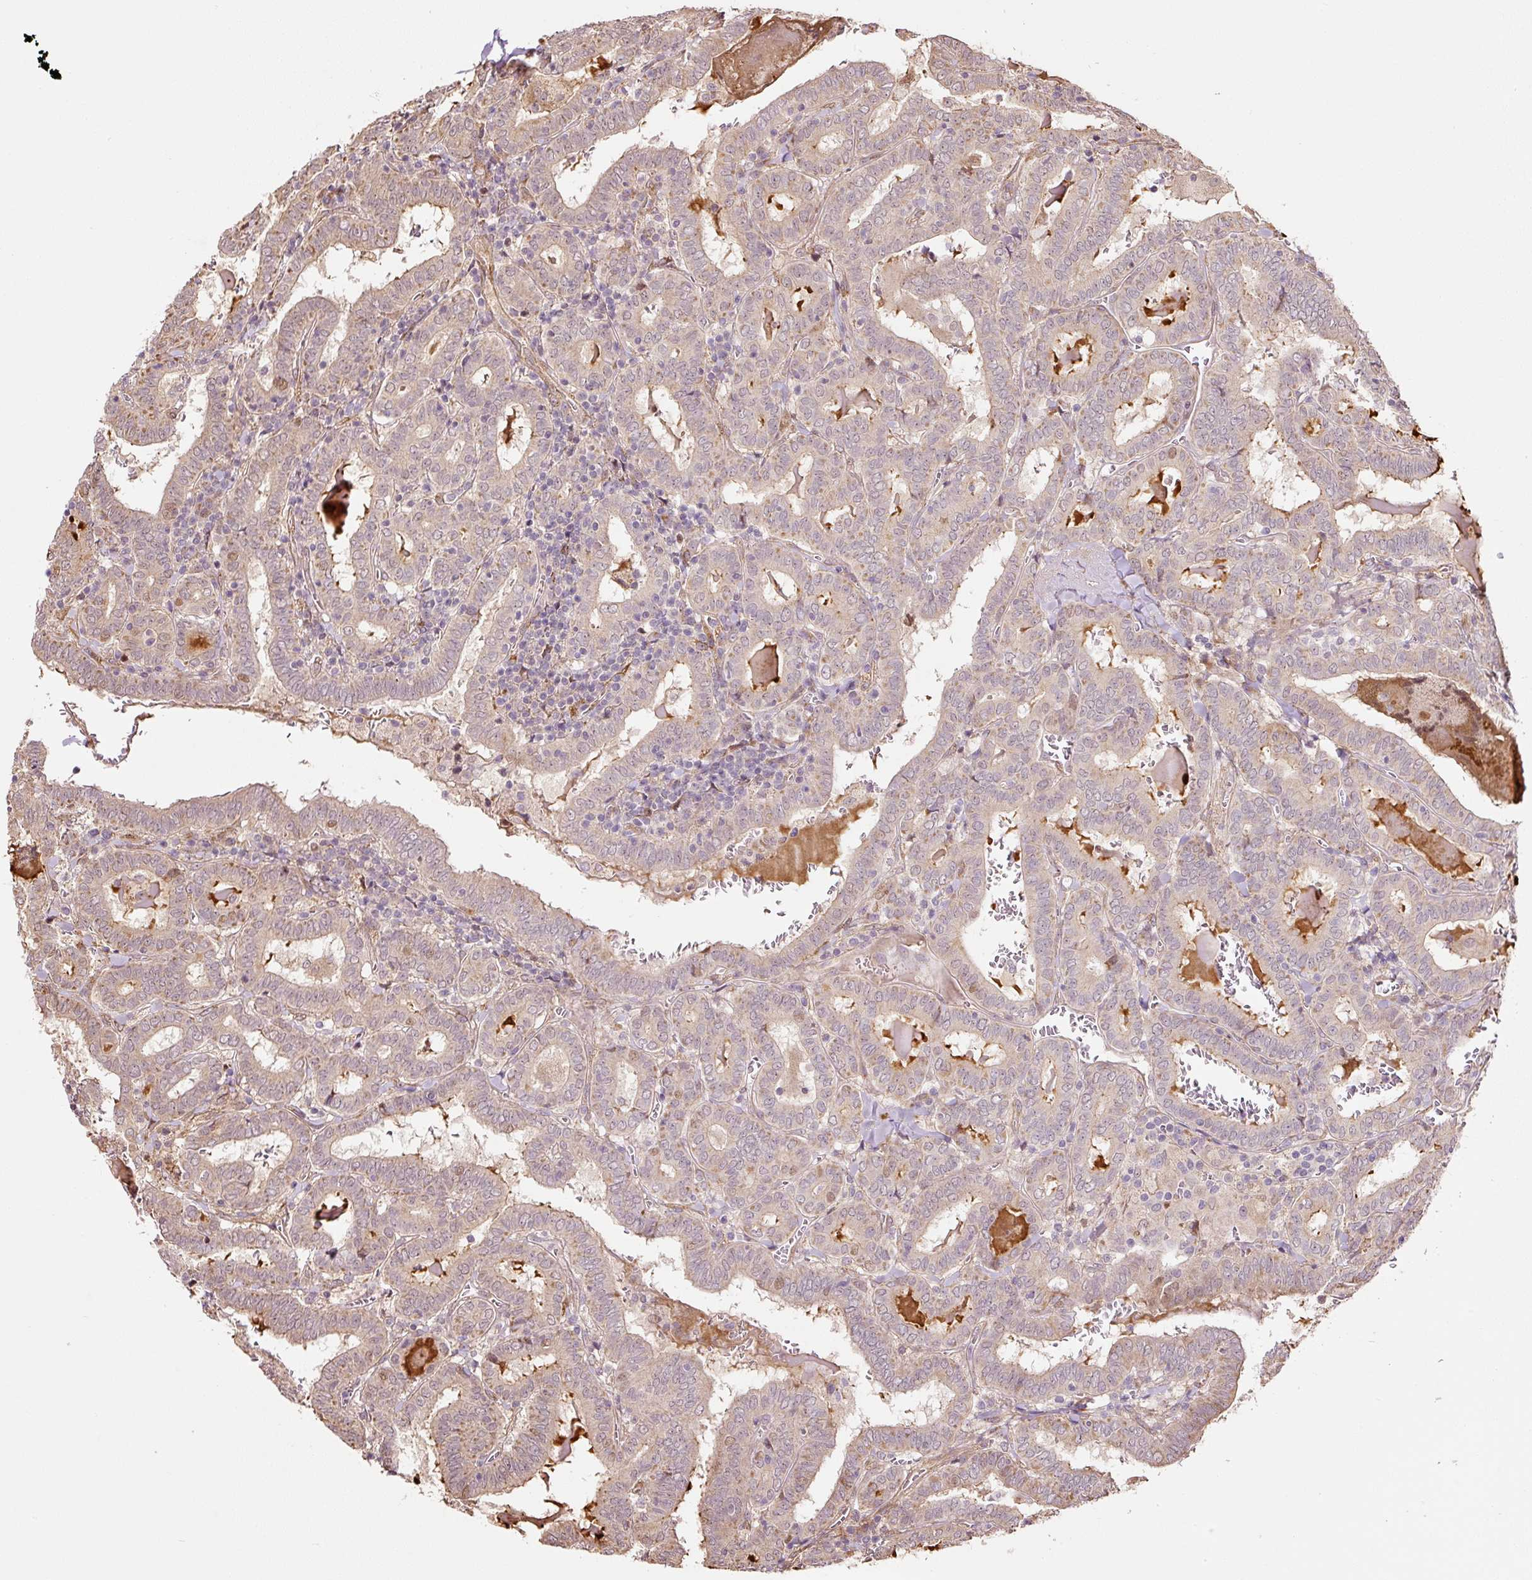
{"staining": {"intensity": "weak", "quantity": "25%-75%", "location": "cytoplasmic/membranous"}, "tissue": "thyroid cancer", "cell_type": "Tumor cells", "image_type": "cancer", "snomed": [{"axis": "morphology", "description": "Papillary adenocarcinoma, NOS"}, {"axis": "topography", "description": "Thyroid gland"}], "caption": "Tumor cells reveal low levels of weak cytoplasmic/membranous staining in approximately 25%-75% of cells in human papillary adenocarcinoma (thyroid).", "gene": "ETF1", "patient": {"sex": "female", "age": 72}}